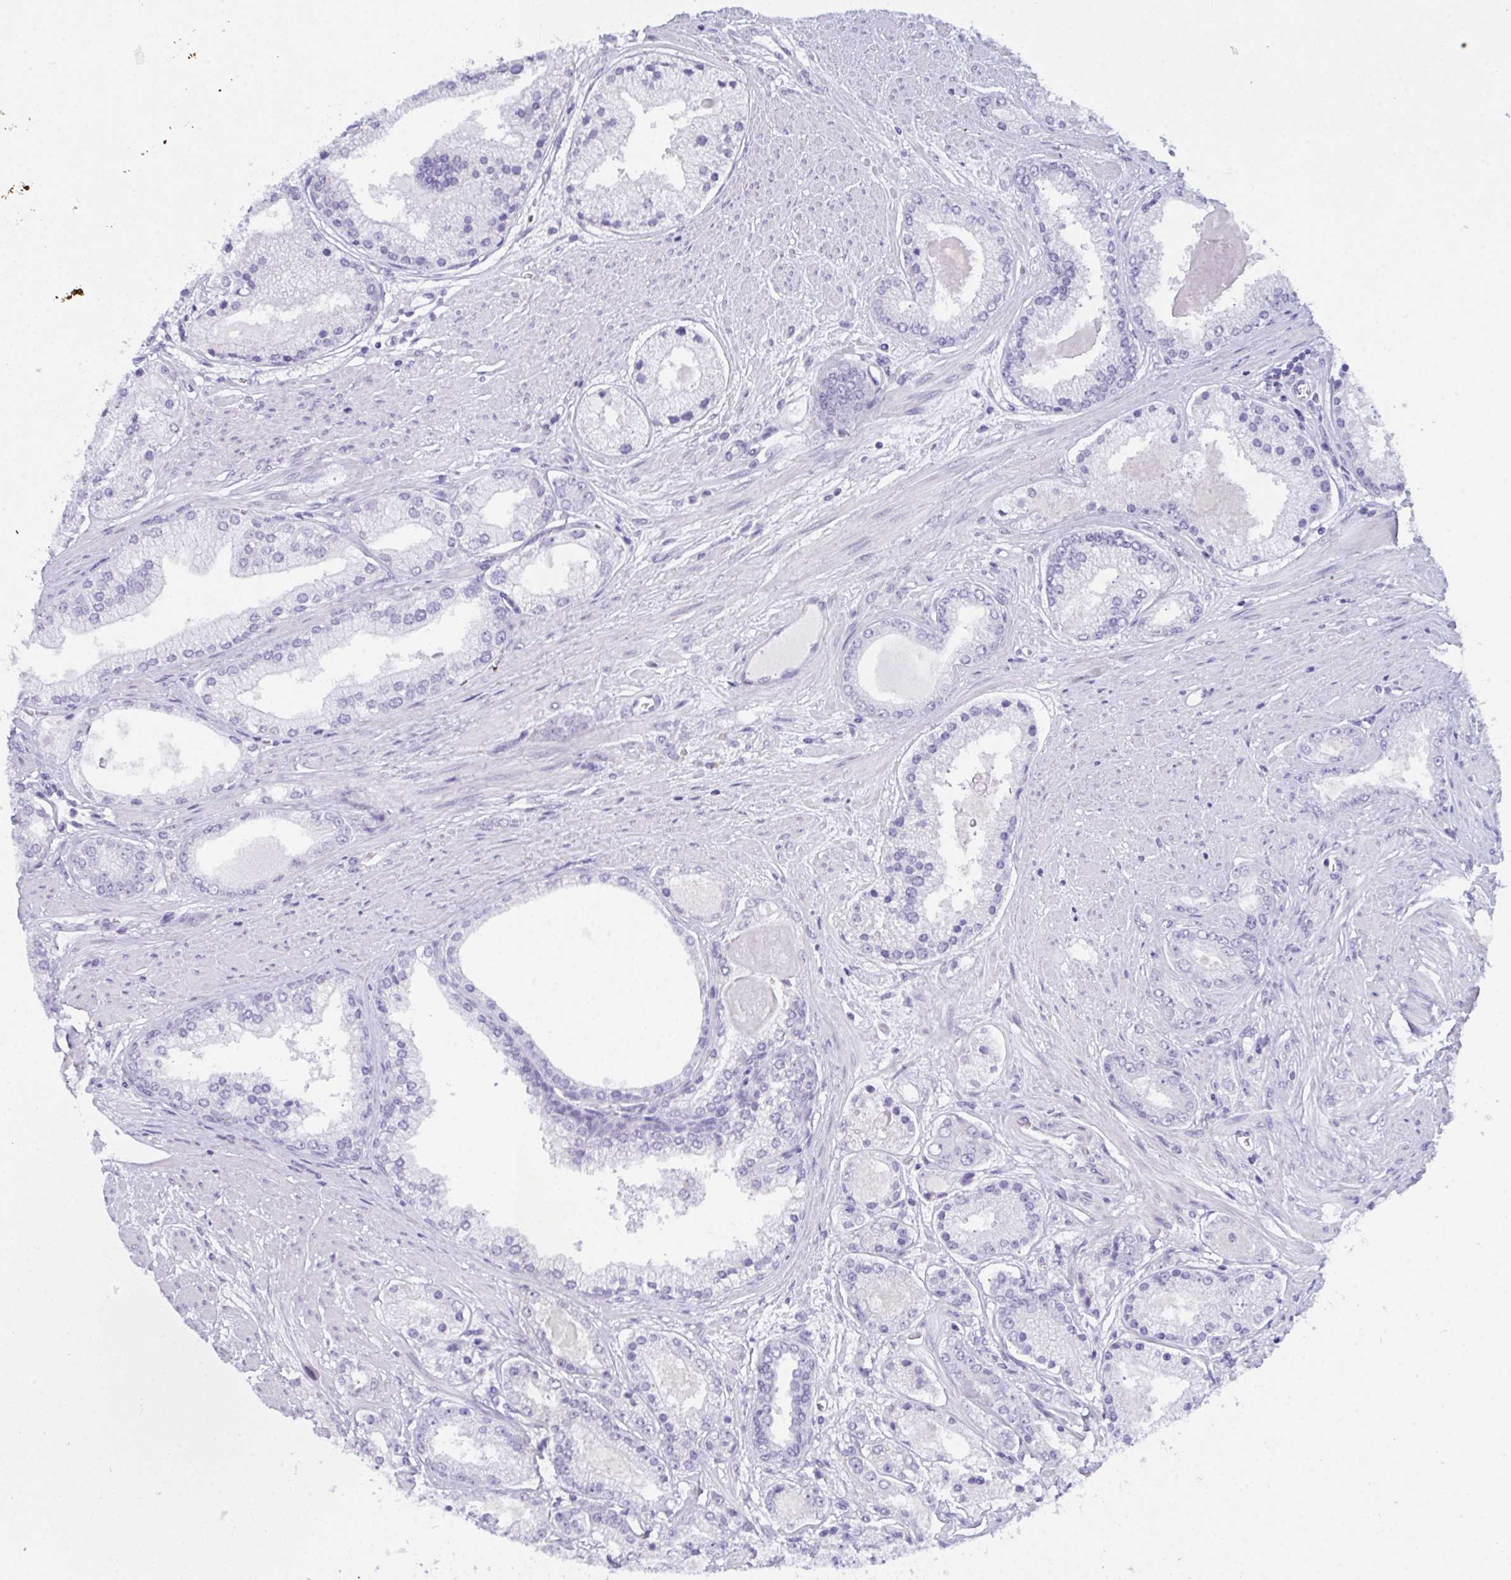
{"staining": {"intensity": "negative", "quantity": "none", "location": "none"}, "tissue": "prostate cancer", "cell_type": "Tumor cells", "image_type": "cancer", "snomed": [{"axis": "morphology", "description": "Adenocarcinoma, High grade"}, {"axis": "topography", "description": "Prostate"}], "caption": "Tumor cells are negative for protein expression in human prostate cancer.", "gene": "PRDM9", "patient": {"sex": "male", "age": 67}}